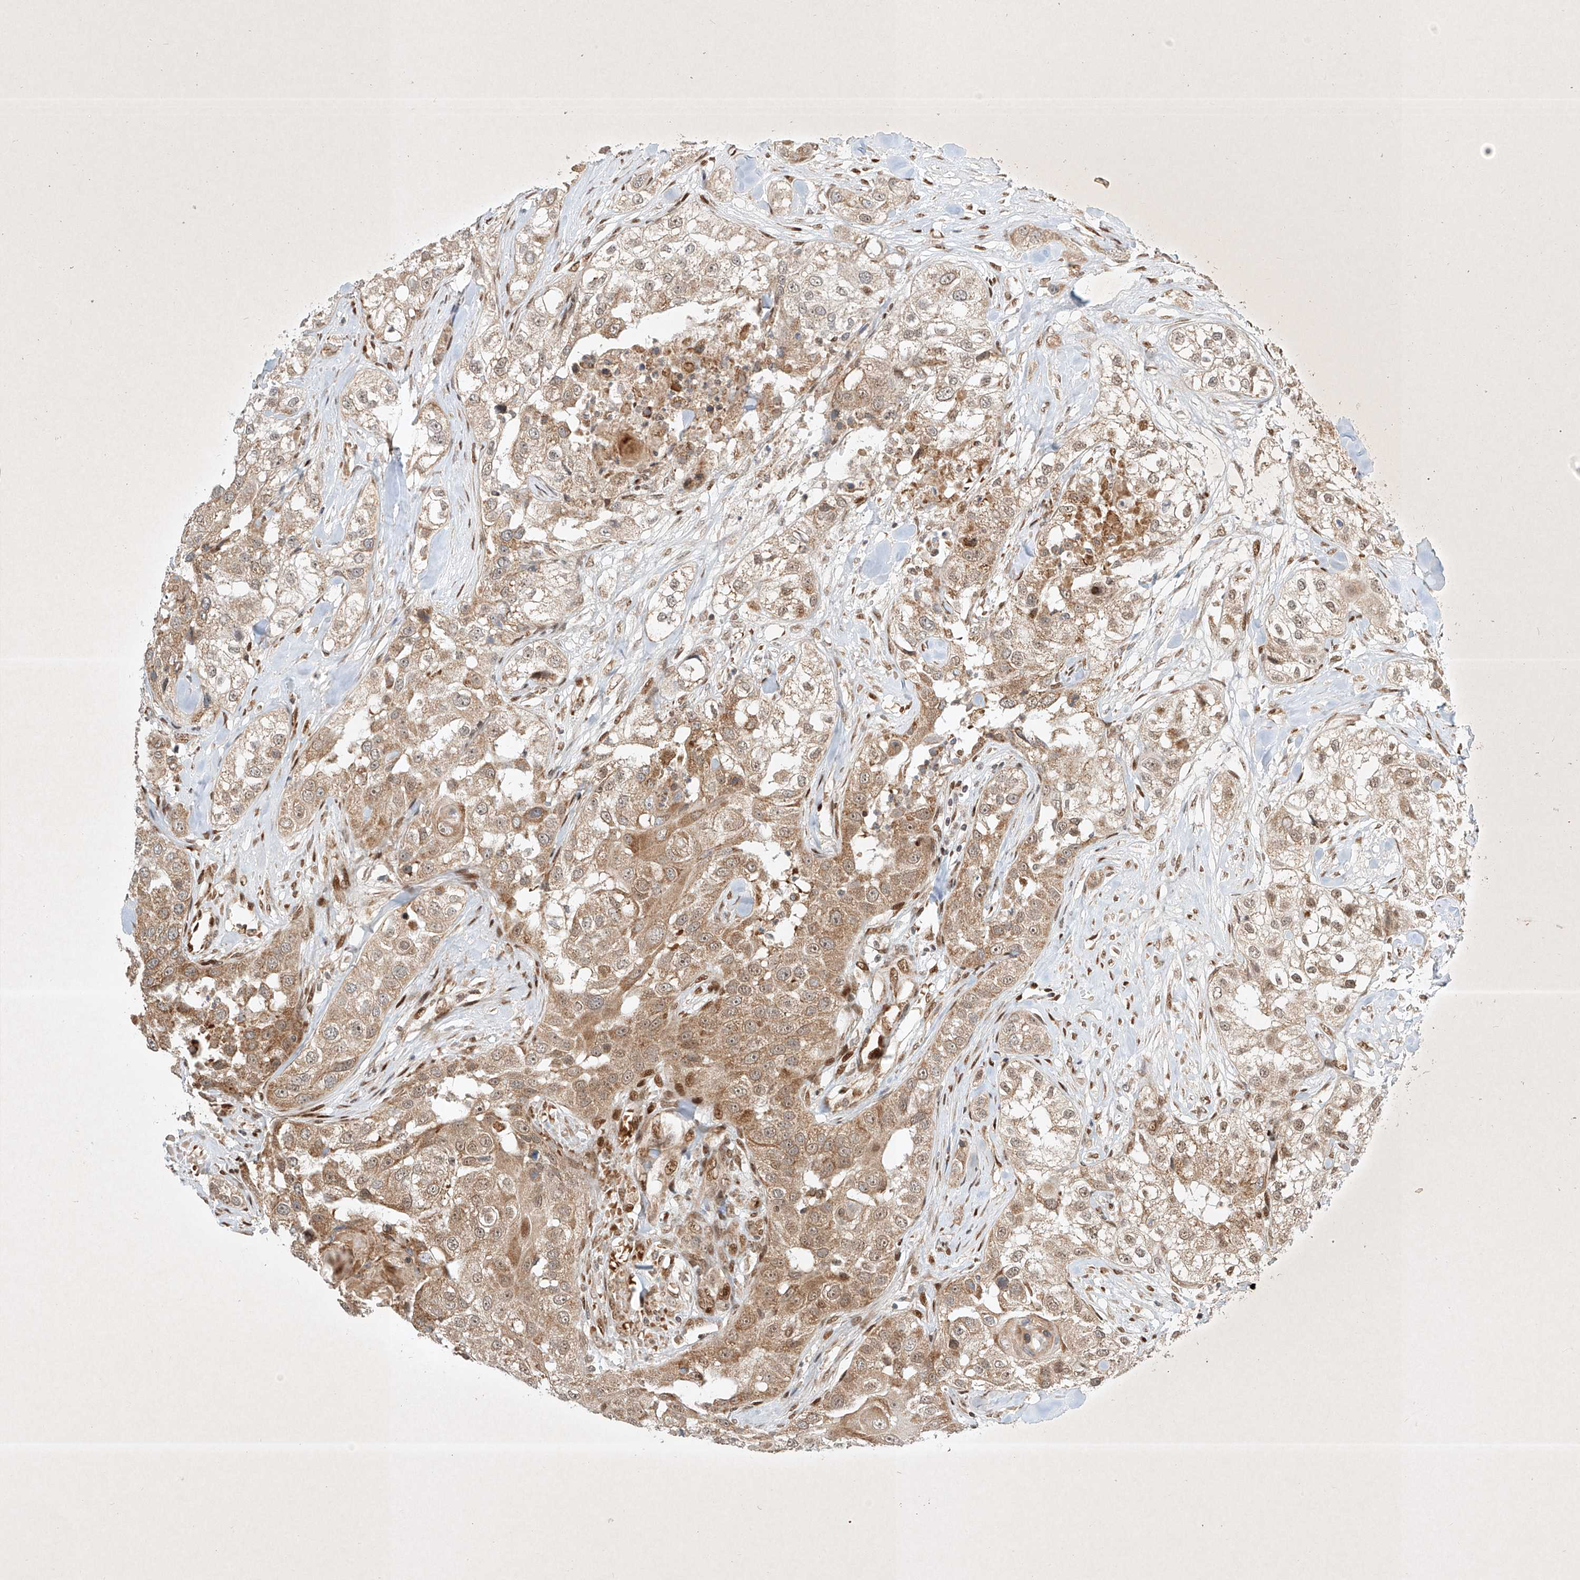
{"staining": {"intensity": "moderate", "quantity": "25%-75%", "location": "cytoplasmic/membranous"}, "tissue": "head and neck cancer", "cell_type": "Tumor cells", "image_type": "cancer", "snomed": [{"axis": "morphology", "description": "Normal tissue, NOS"}, {"axis": "morphology", "description": "Squamous cell carcinoma, NOS"}, {"axis": "topography", "description": "Skeletal muscle"}, {"axis": "topography", "description": "Head-Neck"}], "caption": "Moderate cytoplasmic/membranous staining for a protein is identified in approximately 25%-75% of tumor cells of head and neck cancer using immunohistochemistry.", "gene": "EPG5", "patient": {"sex": "male", "age": 51}}